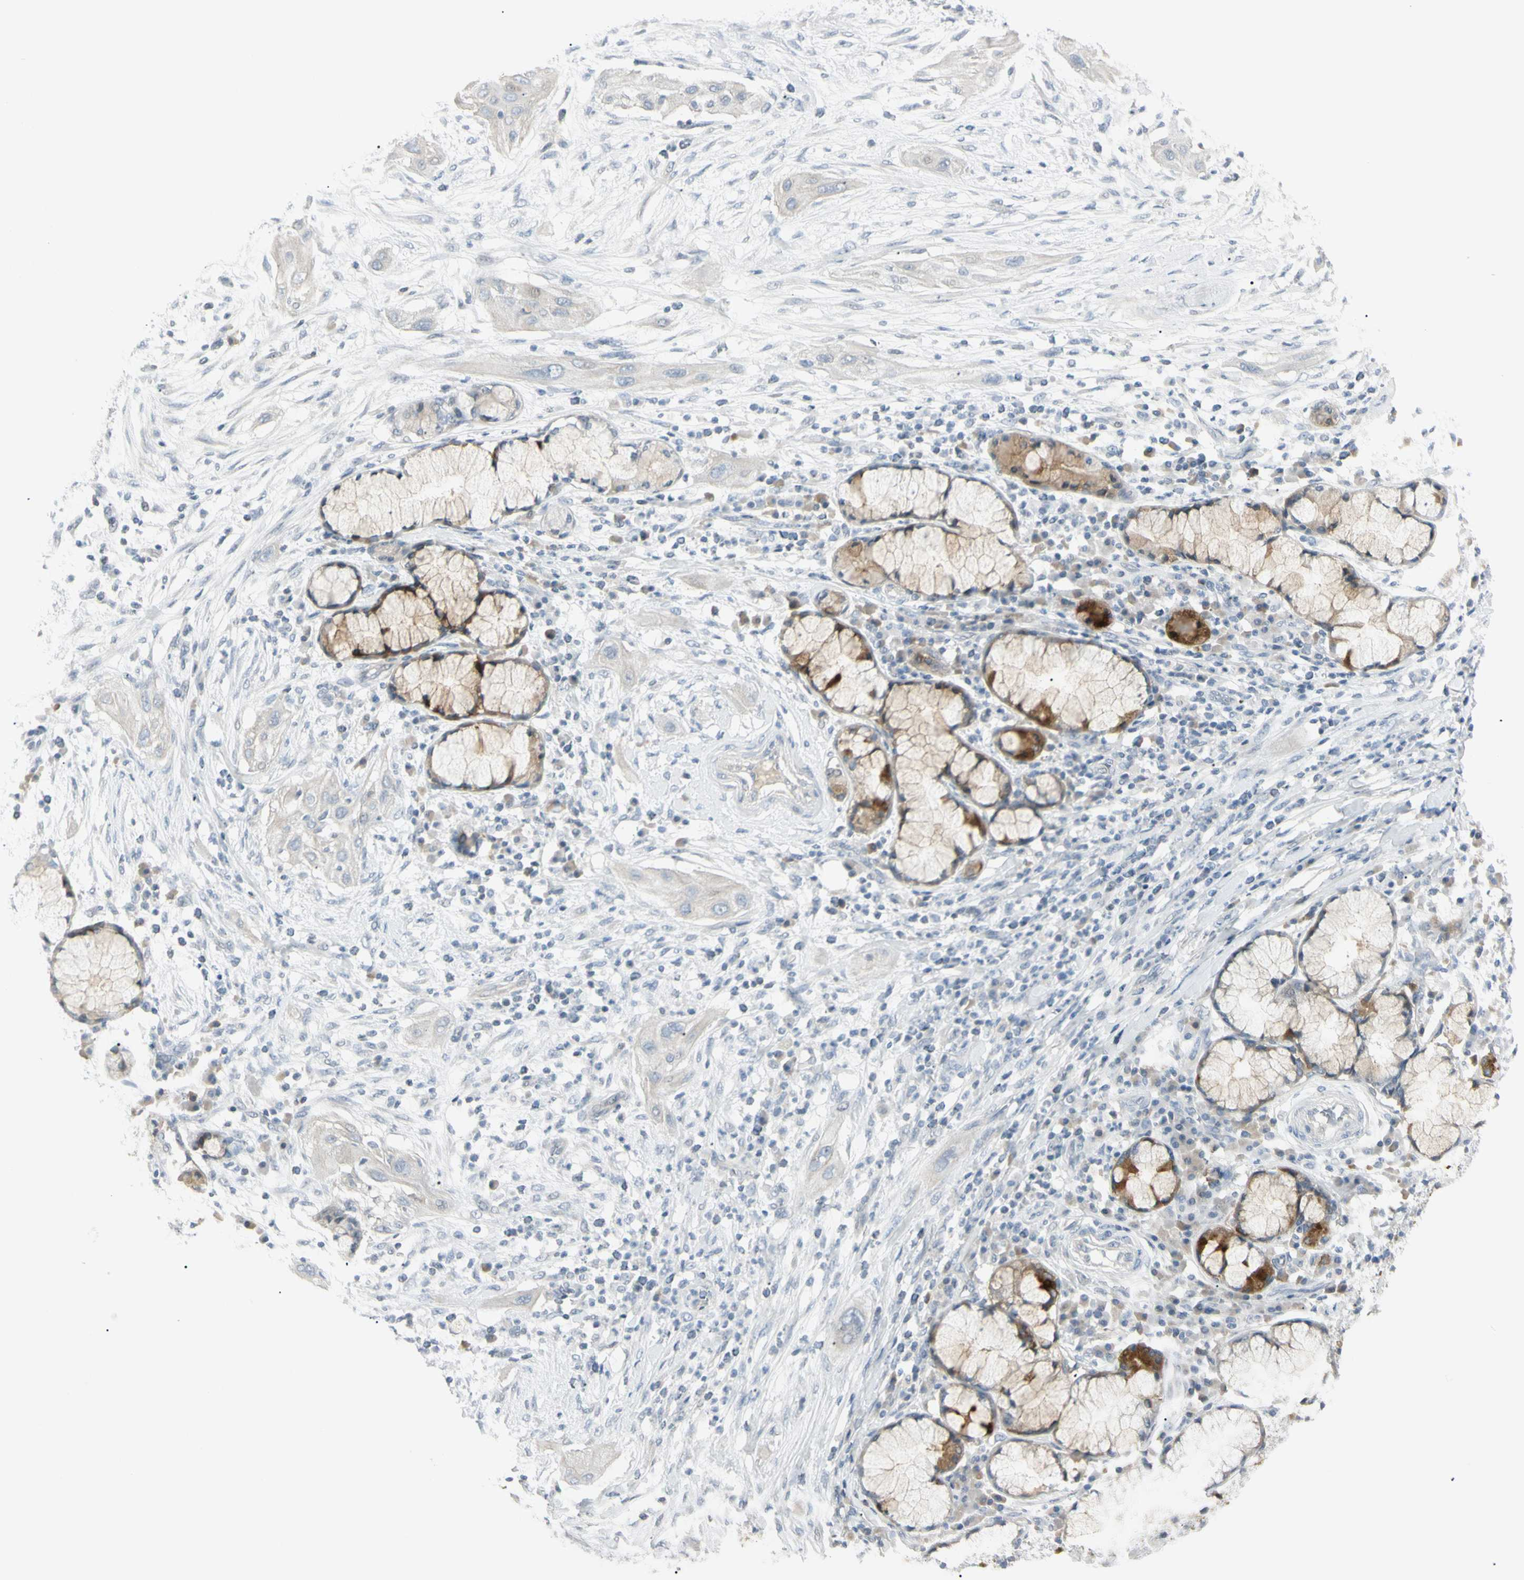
{"staining": {"intensity": "moderate", "quantity": "<25%", "location": "cytoplasmic/membranous"}, "tissue": "lung cancer", "cell_type": "Tumor cells", "image_type": "cancer", "snomed": [{"axis": "morphology", "description": "Squamous cell carcinoma, NOS"}, {"axis": "topography", "description": "Lung"}], "caption": "Protein staining of lung cancer tissue reveals moderate cytoplasmic/membranous expression in about <25% of tumor cells. The staining was performed using DAB (3,3'-diaminobenzidine), with brown indicating positive protein expression. Nuclei are stained blue with hematoxylin.", "gene": "PIP", "patient": {"sex": "female", "age": 47}}